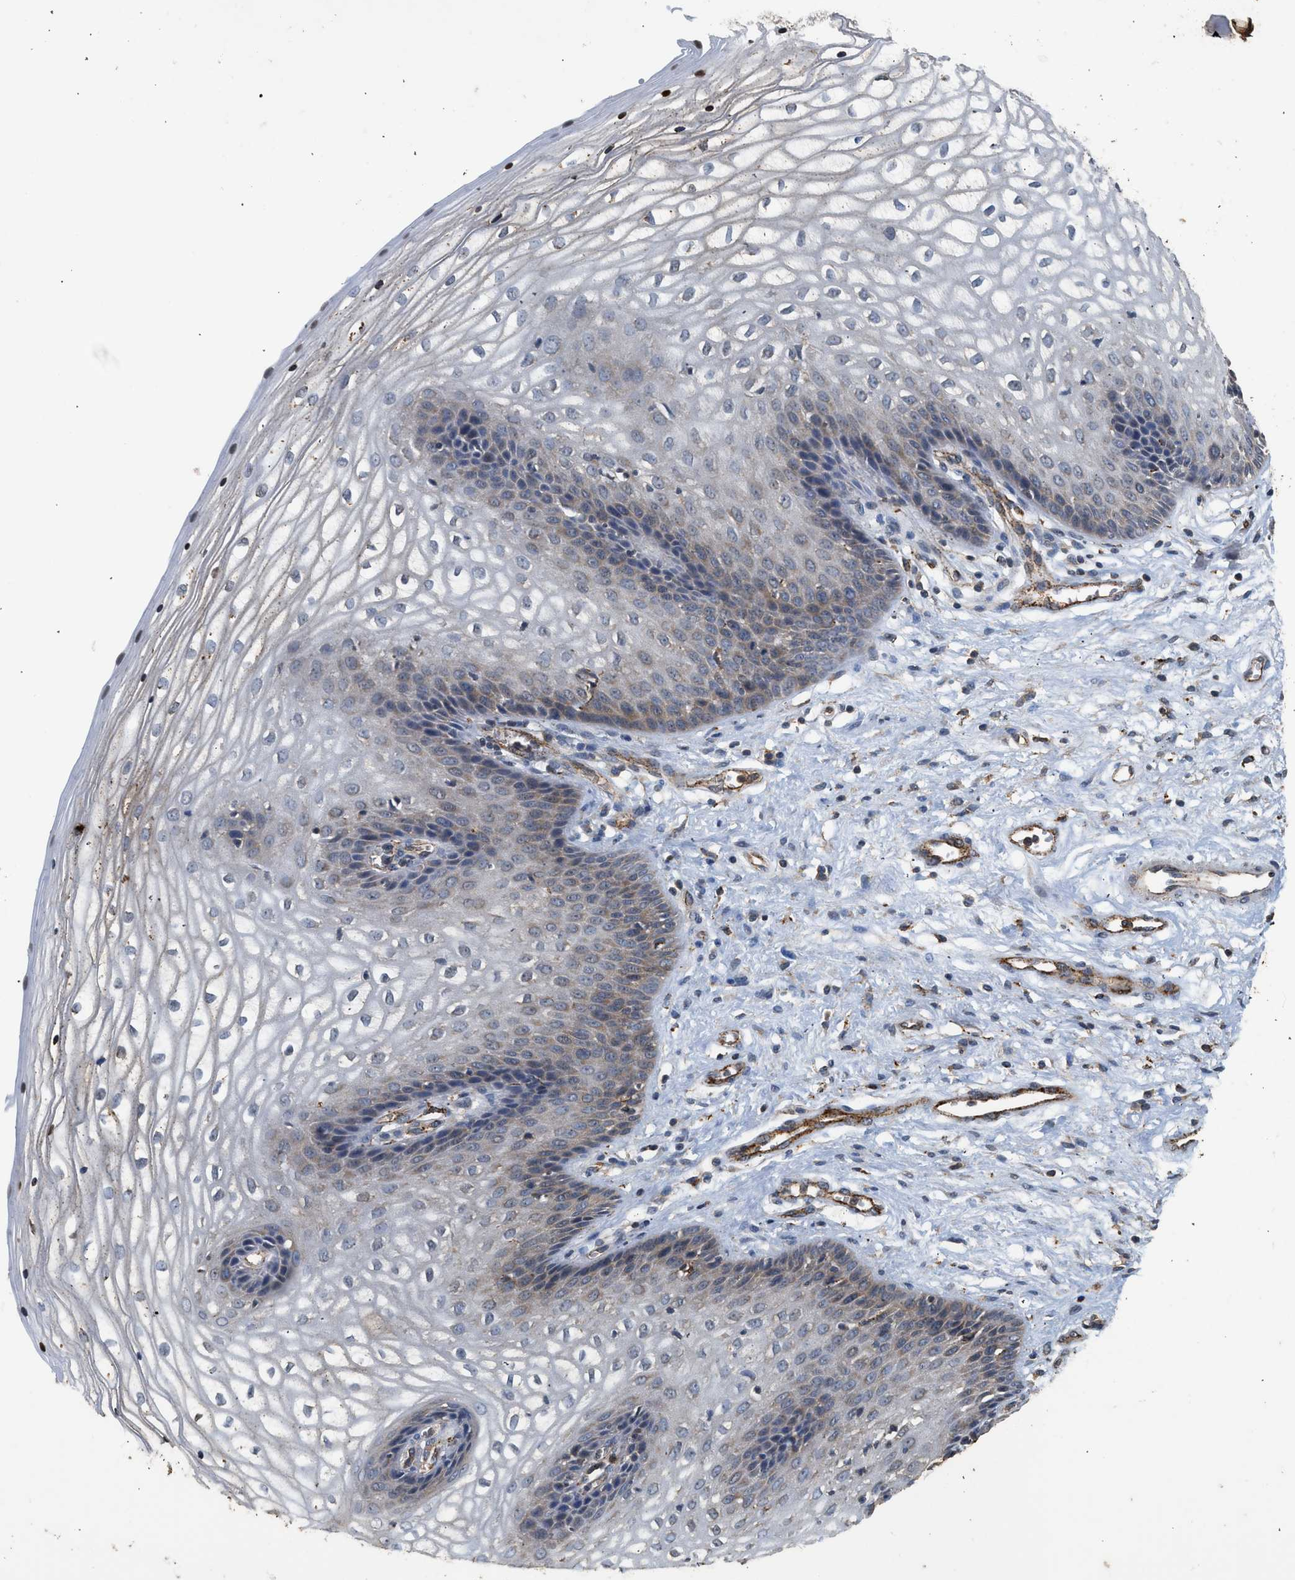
{"staining": {"intensity": "weak", "quantity": "<25%", "location": "cytoplasmic/membranous"}, "tissue": "vagina", "cell_type": "Squamous epithelial cells", "image_type": "normal", "snomed": [{"axis": "morphology", "description": "Normal tissue, NOS"}, {"axis": "topography", "description": "Vagina"}], "caption": "The photomicrograph exhibits no significant staining in squamous epithelial cells of vagina. The staining was performed using DAB to visualize the protein expression in brown, while the nuclei were stained in blue with hematoxylin (Magnification: 20x).", "gene": "CTSV", "patient": {"sex": "female", "age": 34}}